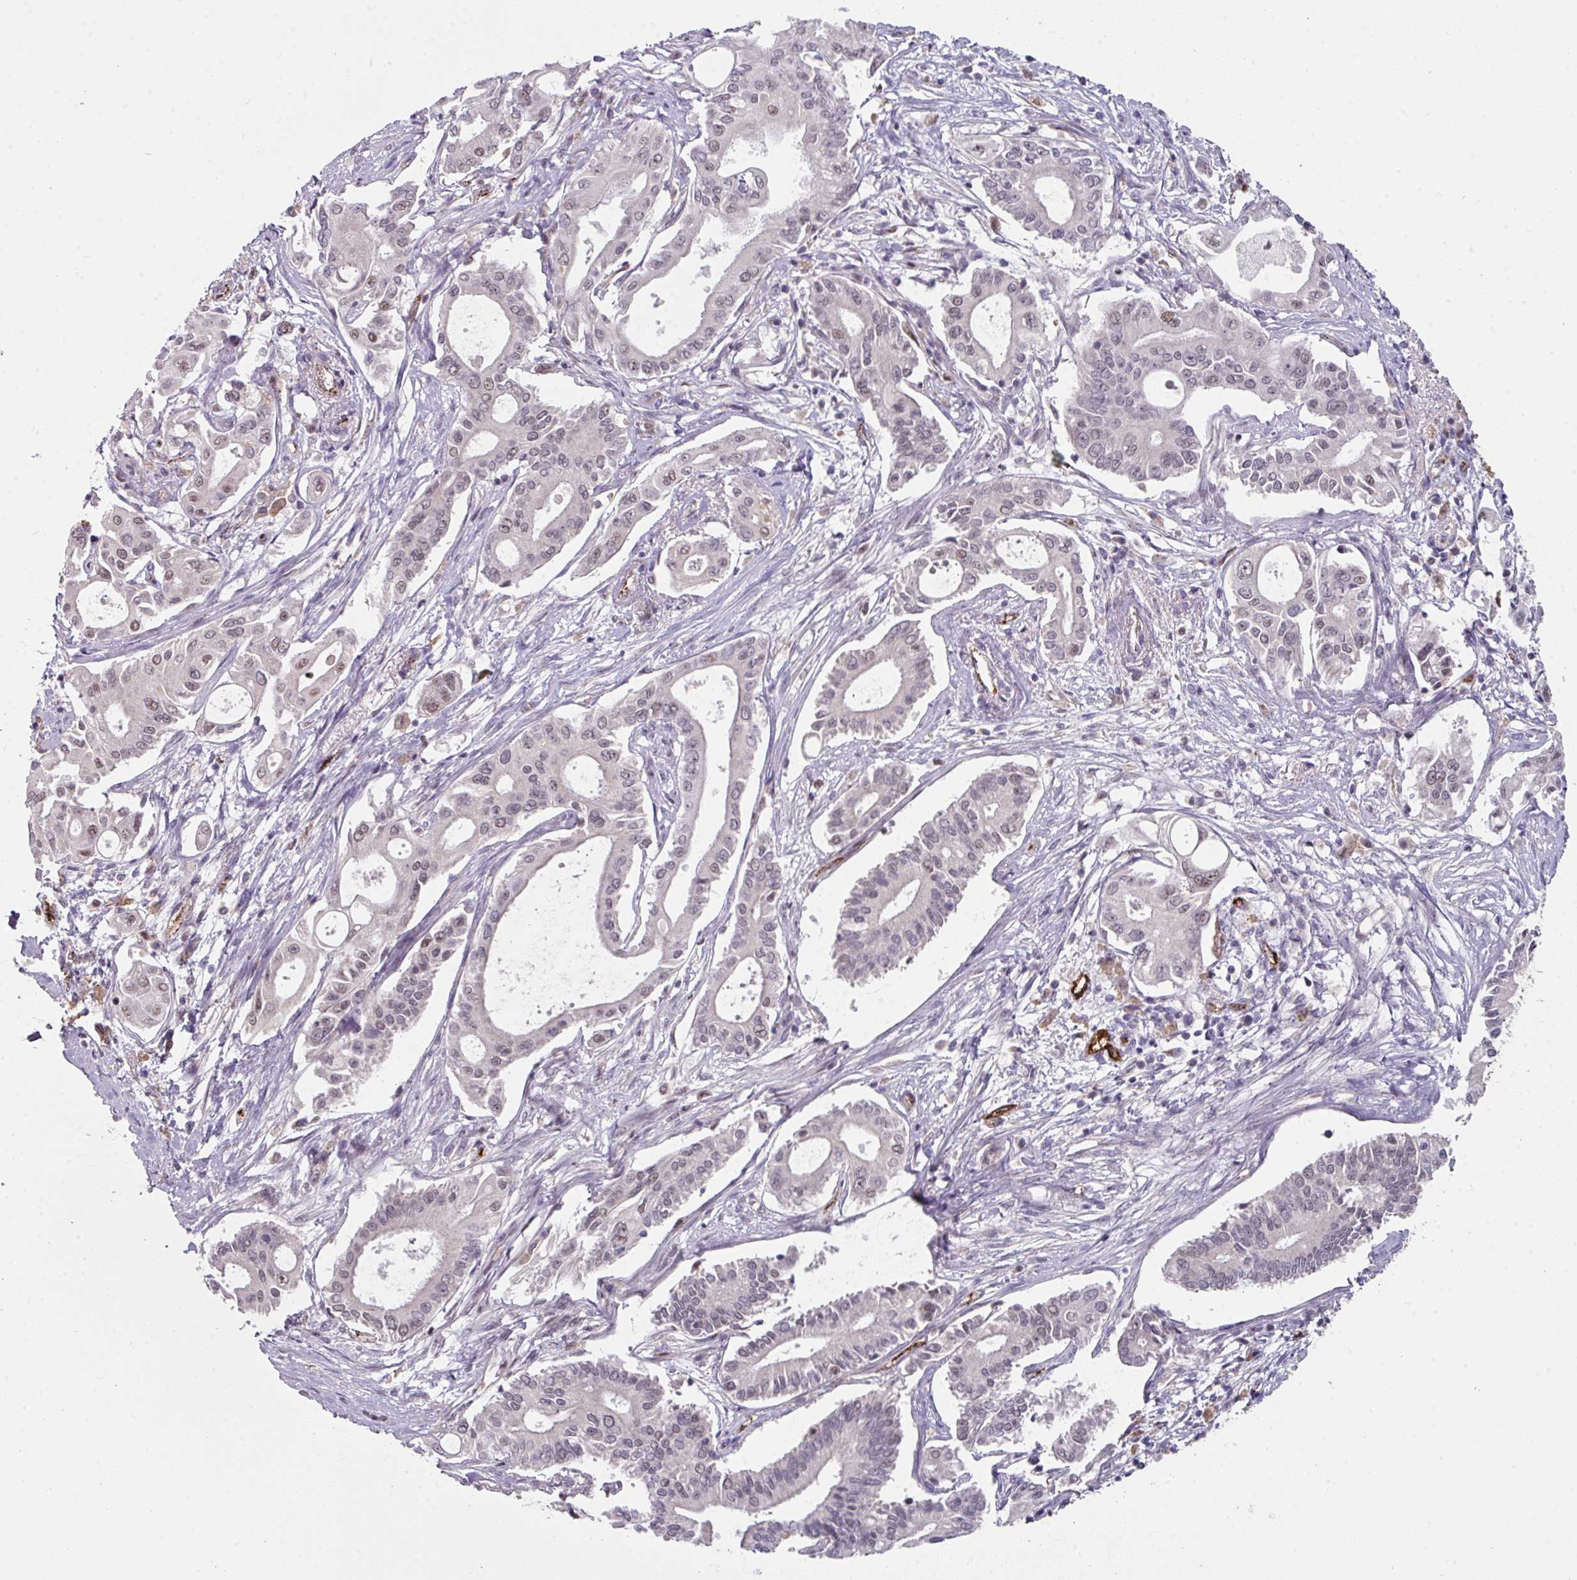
{"staining": {"intensity": "moderate", "quantity": "<25%", "location": "nuclear"}, "tissue": "pancreatic cancer", "cell_type": "Tumor cells", "image_type": "cancer", "snomed": [{"axis": "morphology", "description": "Adenocarcinoma, NOS"}, {"axis": "topography", "description": "Pancreas"}], "caption": "Tumor cells display low levels of moderate nuclear staining in approximately <25% of cells in human pancreatic adenocarcinoma. The staining was performed using DAB to visualize the protein expression in brown, while the nuclei were stained in blue with hematoxylin (Magnification: 20x).", "gene": "SIDT2", "patient": {"sex": "female", "age": 68}}